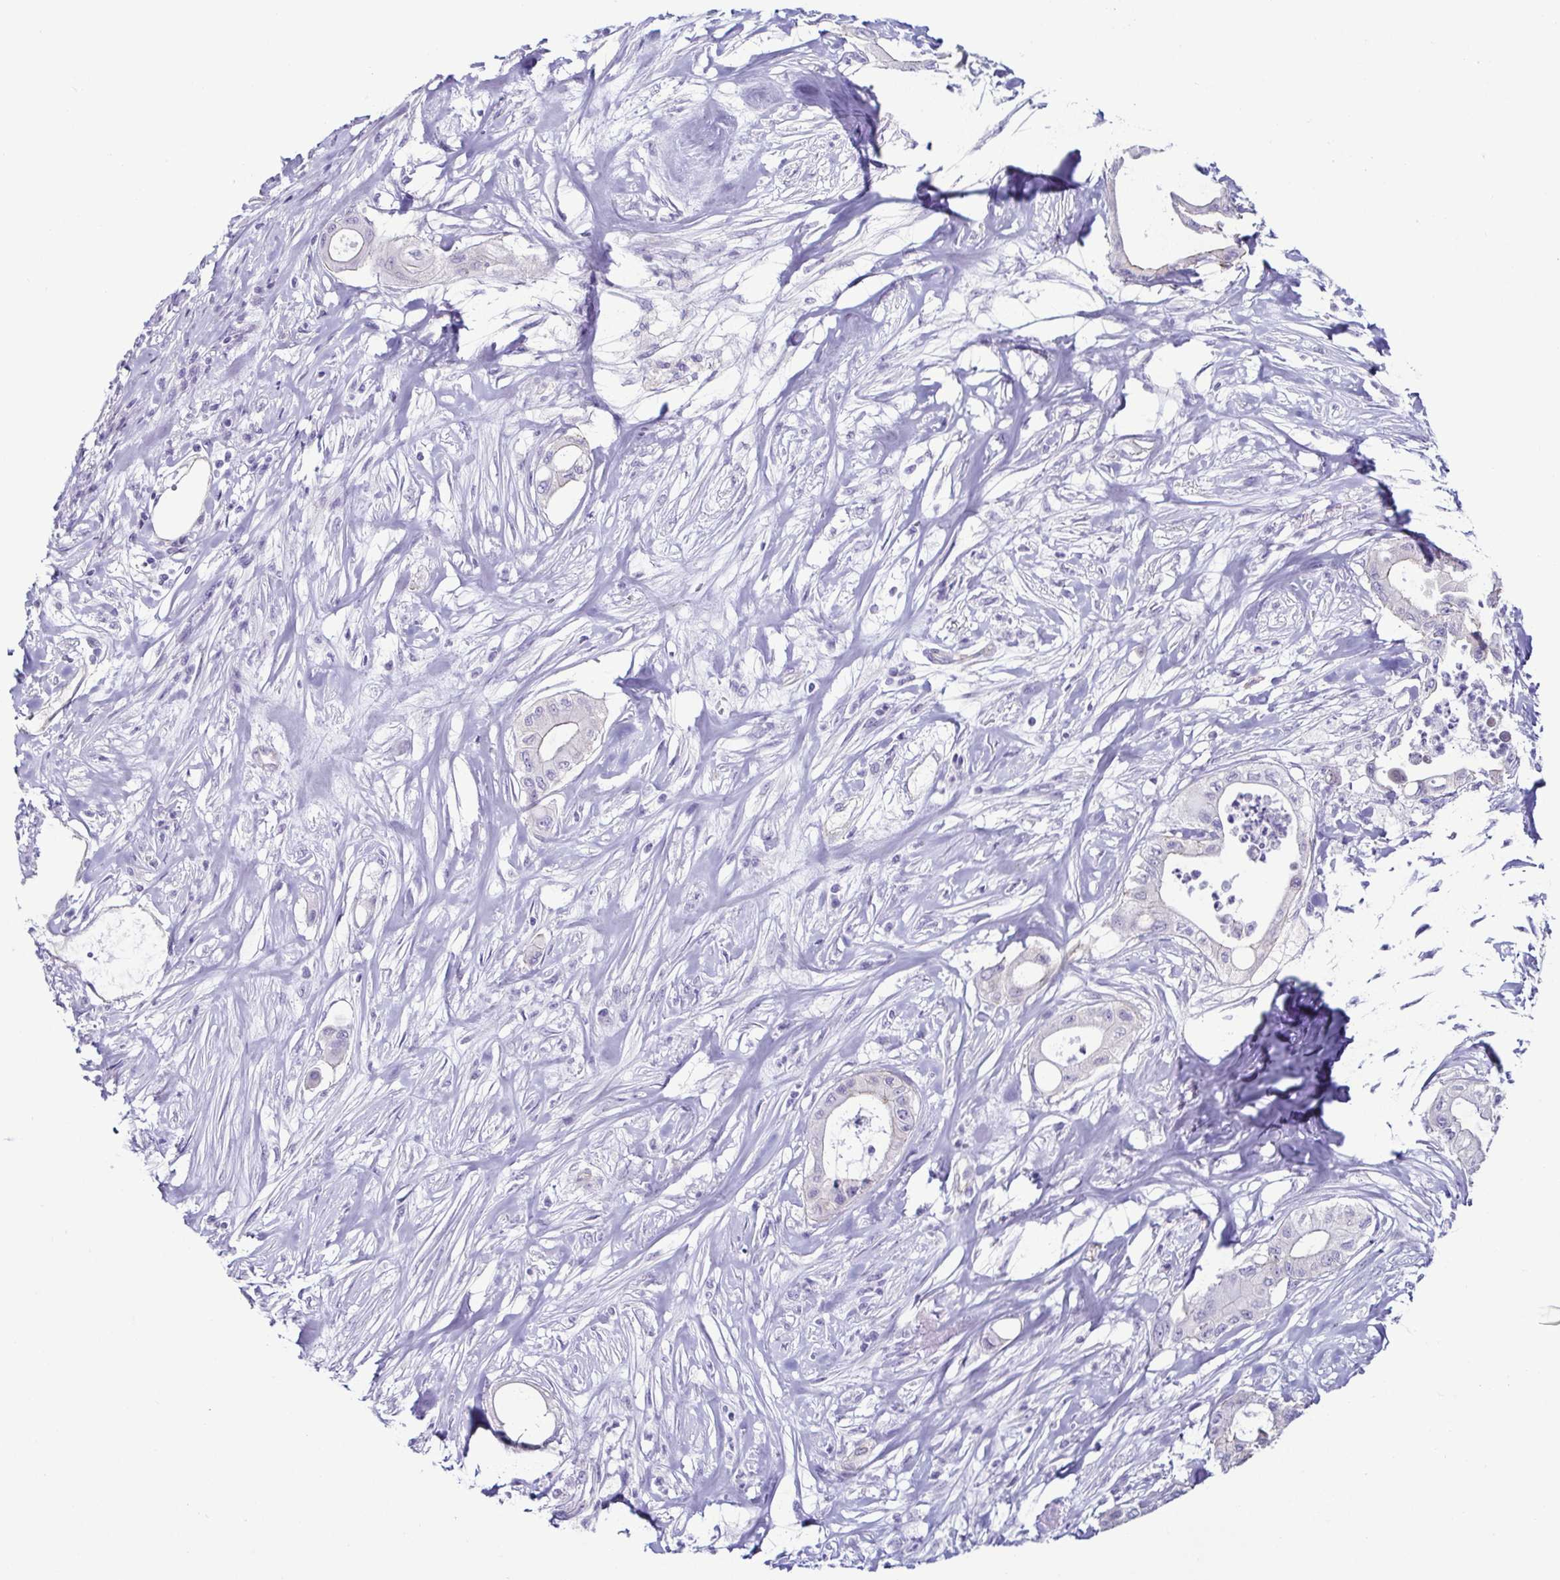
{"staining": {"intensity": "negative", "quantity": "none", "location": "none"}, "tissue": "pancreatic cancer", "cell_type": "Tumor cells", "image_type": "cancer", "snomed": [{"axis": "morphology", "description": "Adenocarcinoma, NOS"}, {"axis": "topography", "description": "Pancreas"}], "caption": "A high-resolution micrograph shows IHC staining of pancreatic cancer (adenocarcinoma), which shows no significant staining in tumor cells.", "gene": "CASP14", "patient": {"sex": "male", "age": 71}}